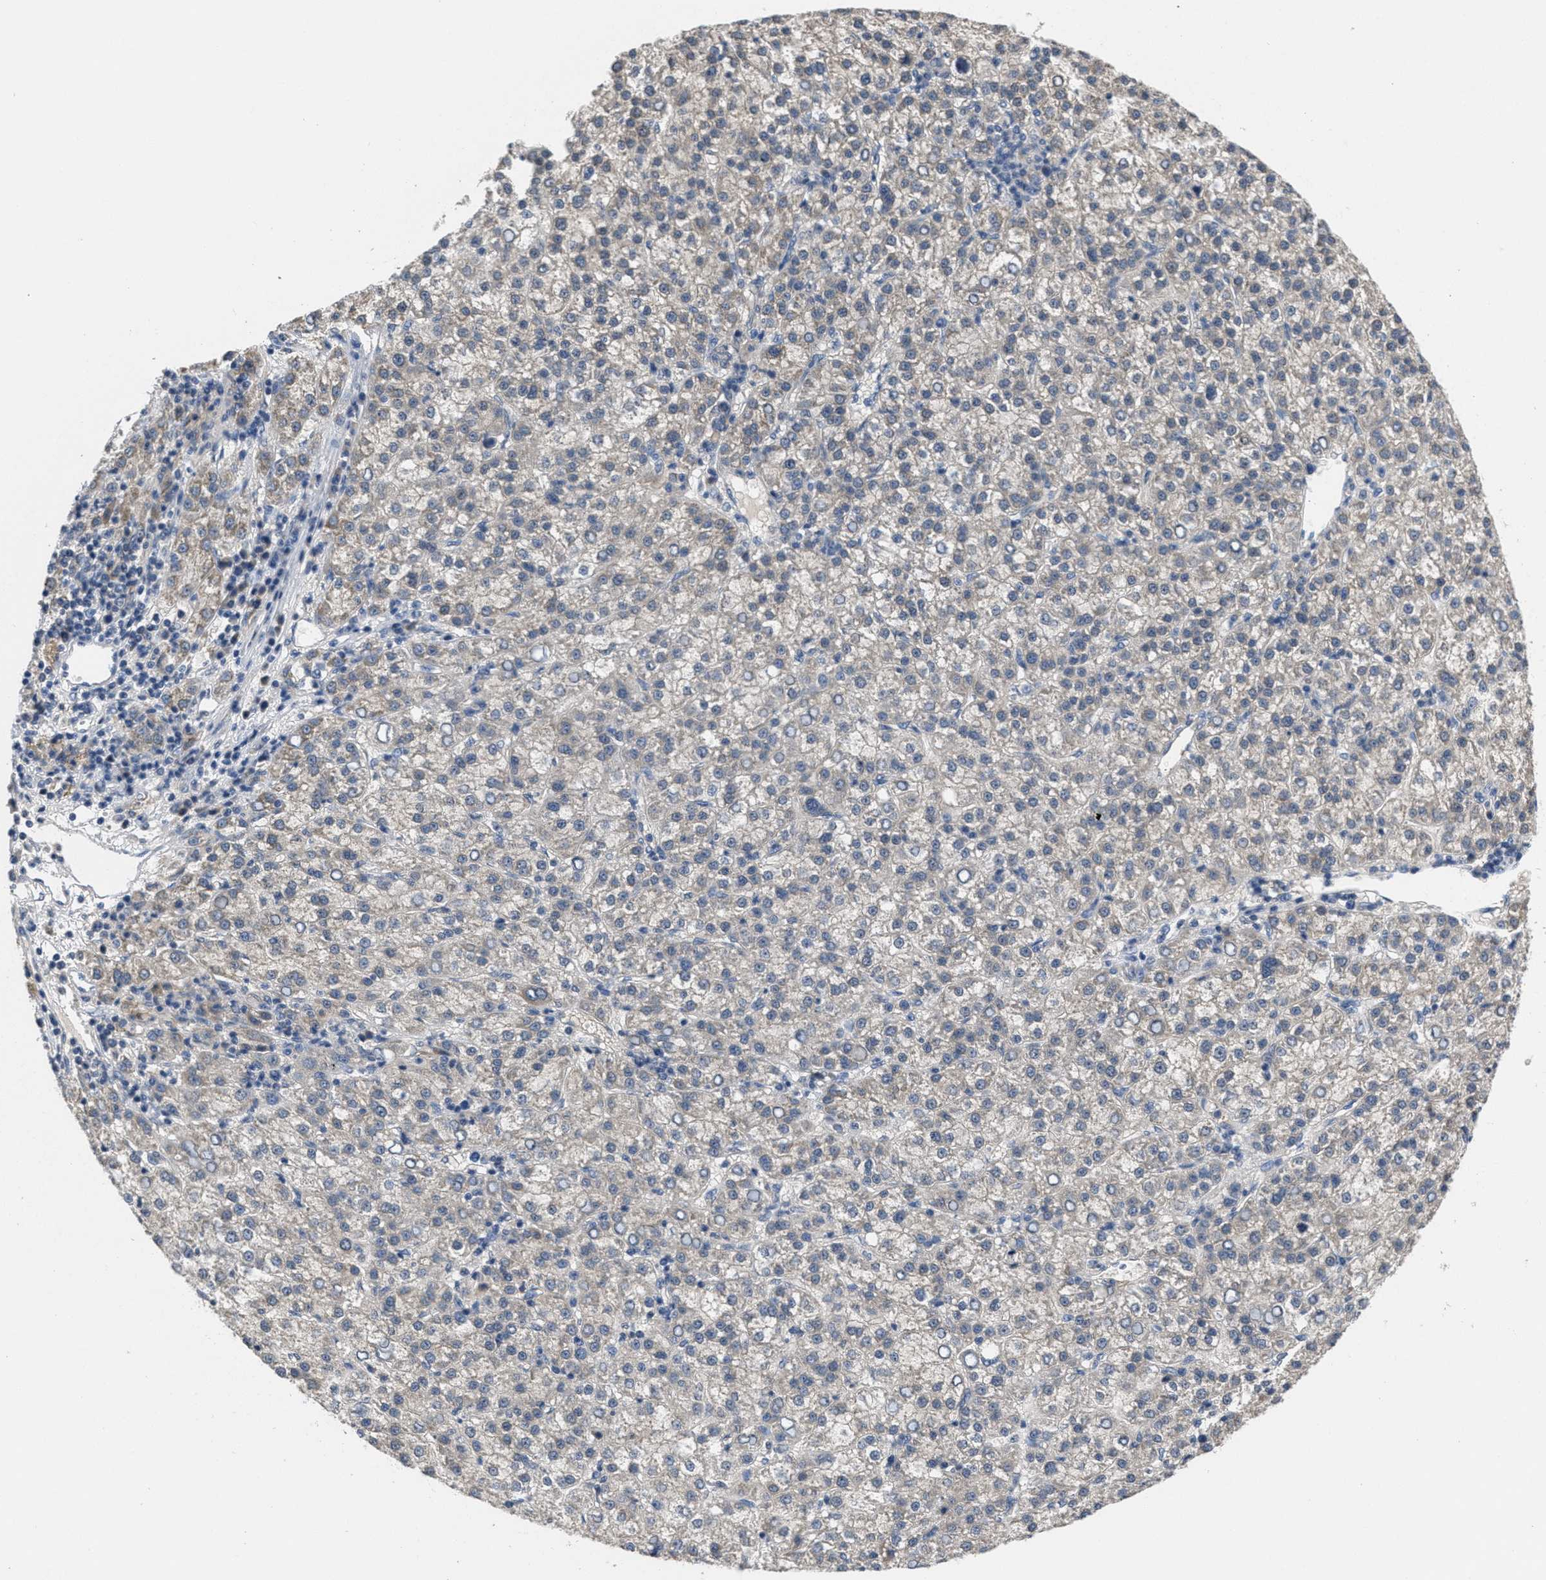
{"staining": {"intensity": "negative", "quantity": "none", "location": "none"}, "tissue": "liver cancer", "cell_type": "Tumor cells", "image_type": "cancer", "snomed": [{"axis": "morphology", "description": "Carcinoma, Hepatocellular, NOS"}, {"axis": "topography", "description": "Liver"}], "caption": "A histopathology image of liver cancer stained for a protein reveals no brown staining in tumor cells.", "gene": "ANGPT1", "patient": {"sex": "female", "age": 58}}